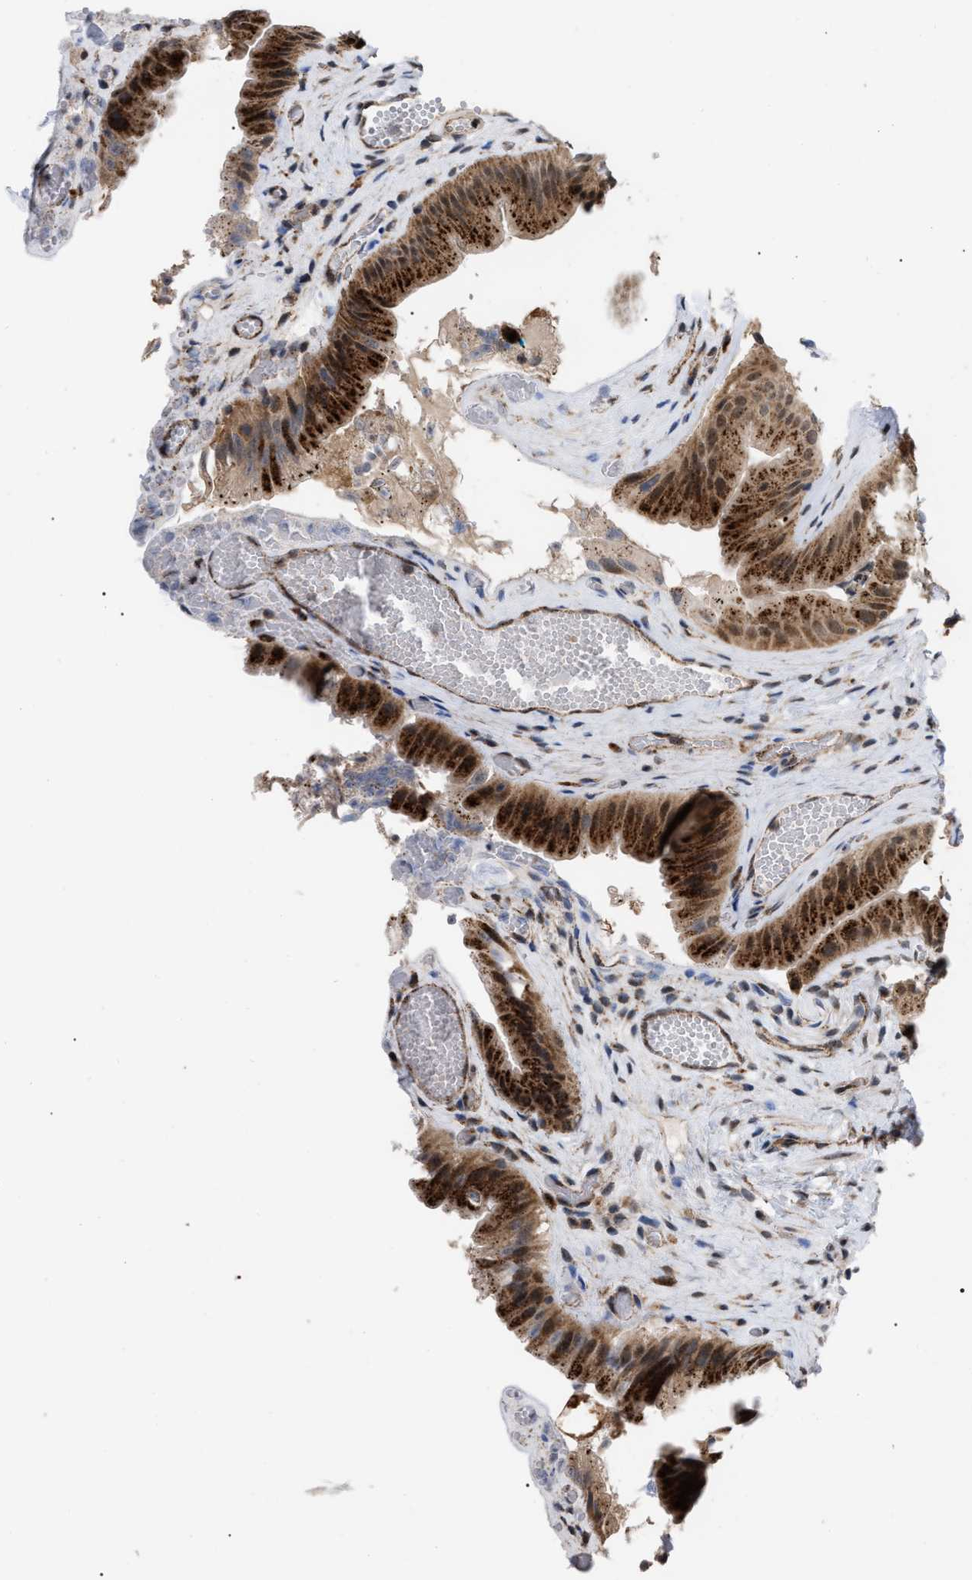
{"staining": {"intensity": "strong", "quantity": ">75%", "location": "cytoplasmic/membranous,nuclear"}, "tissue": "gallbladder", "cell_type": "Glandular cells", "image_type": "normal", "snomed": [{"axis": "morphology", "description": "Normal tissue, NOS"}, {"axis": "topography", "description": "Gallbladder"}], "caption": "Unremarkable gallbladder demonstrates strong cytoplasmic/membranous,nuclear staining in approximately >75% of glandular cells, visualized by immunohistochemistry. (Brightfield microscopy of DAB IHC at high magnification).", "gene": "UPF1", "patient": {"sex": "male", "age": 49}}